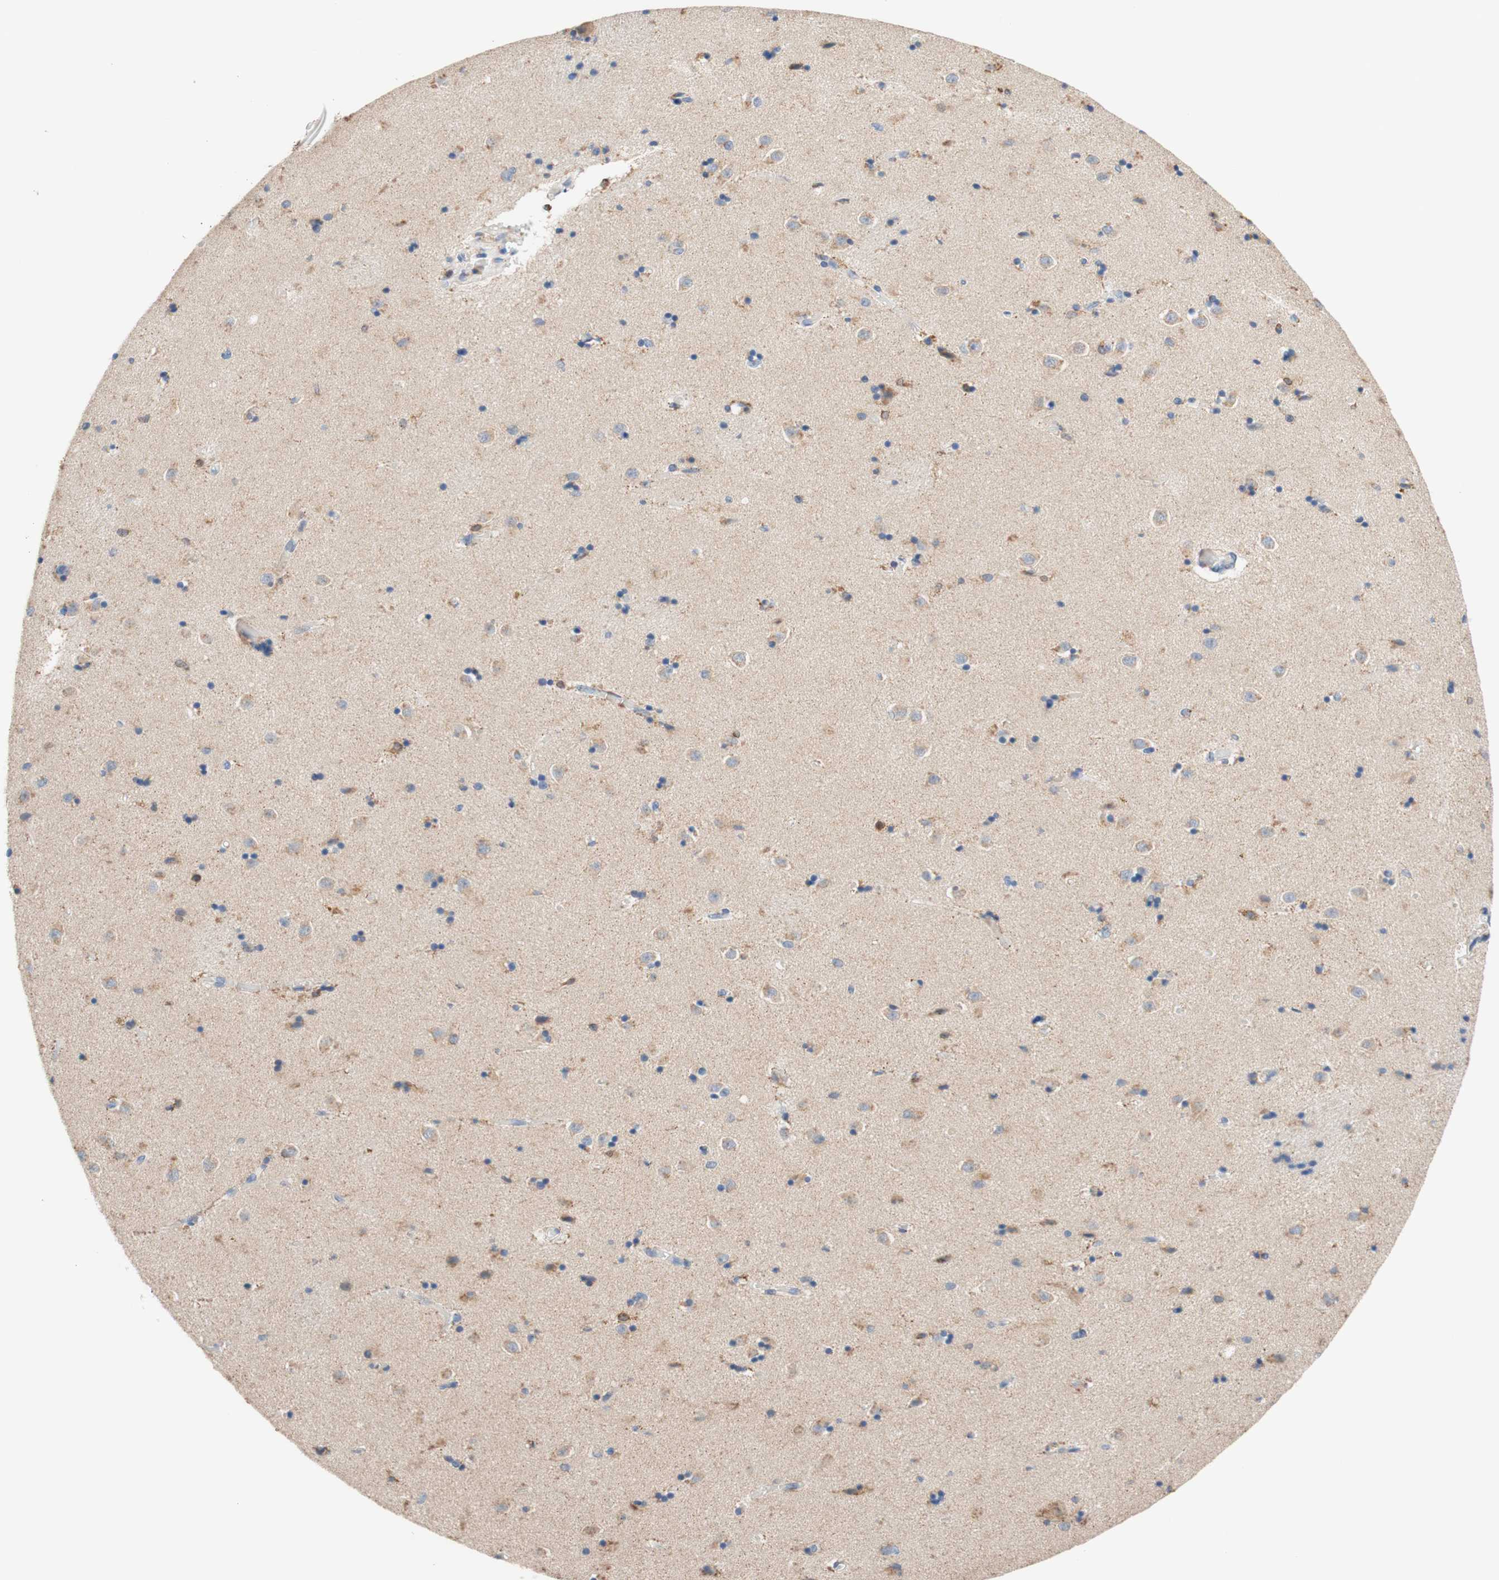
{"staining": {"intensity": "weak", "quantity": "<25%", "location": "cytoplasmic/membranous"}, "tissue": "caudate", "cell_type": "Glial cells", "image_type": "normal", "snomed": [{"axis": "morphology", "description": "Normal tissue, NOS"}, {"axis": "topography", "description": "Lateral ventricle wall"}], "caption": "An IHC image of benign caudate is shown. There is no staining in glial cells of caudate.", "gene": "SPINK6", "patient": {"sex": "female", "age": 54}}